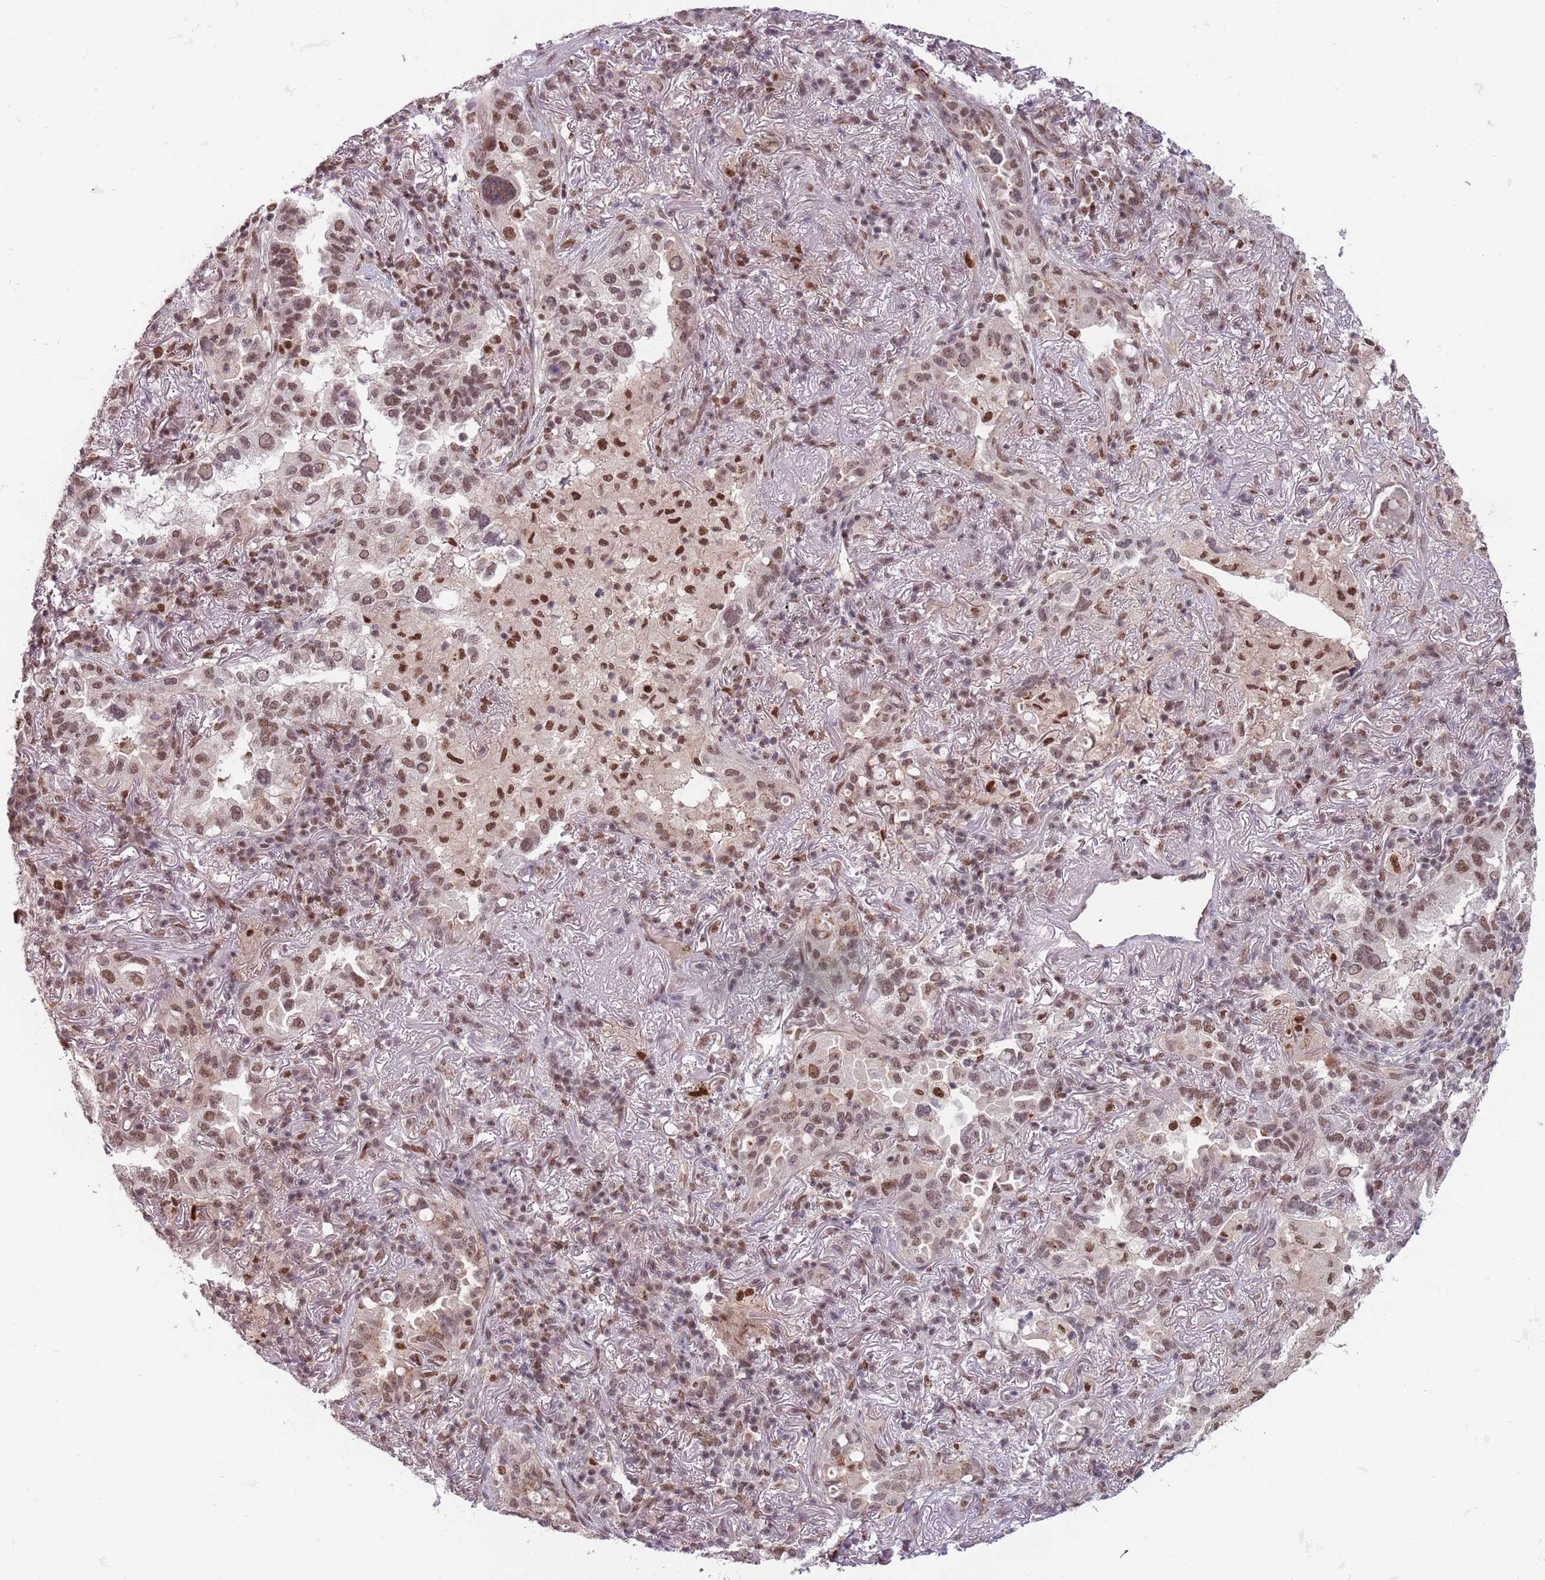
{"staining": {"intensity": "moderate", "quantity": ">75%", "location": "nuclear"}, "tissue": "lung cancer", "cell_type": "Tumor cells", "image_type": "cancer", "snomed": [{"axis": "morphology", "description": "Adenocarcinoma, NOS"}, {"axis": "topography", "description": "Lung"}], "caption": "Lung cancer stained for a protein demonstrates moderate nuclear positivity in tumor cells.", "gene": "ZBTB7A", "patient": {"sex": "female", "age": 69}}